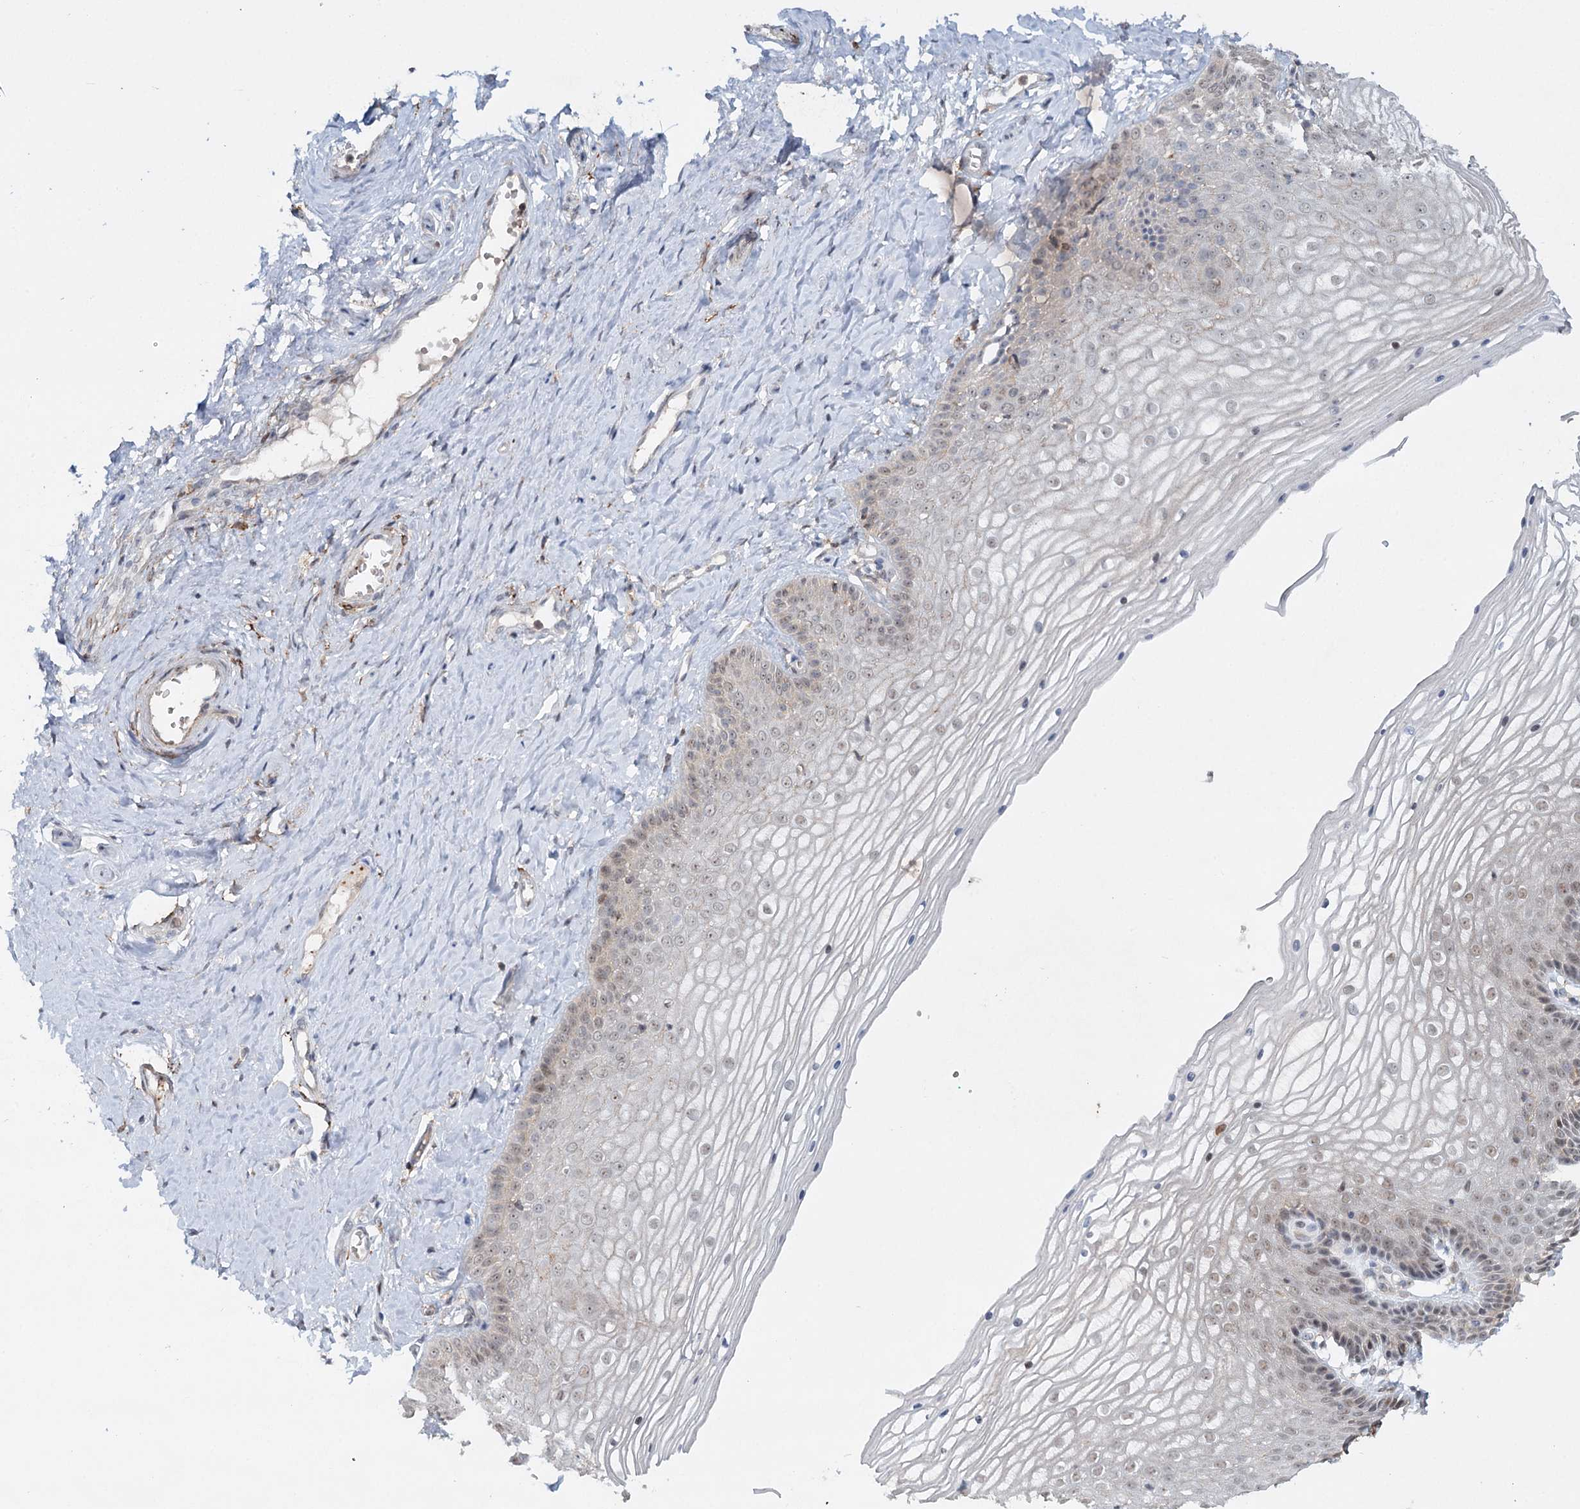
{"staining": {"intensity": "weak", "quantity": "25%-75%", "location": "nuclear"}, "tissue": "vagina", "cell_type": "Squamous epithelial cells", "image_type": "normal", "snomed": [{"axis": "morphology", "description": "Normal tissue, NOS"}, {"axis": "topography", "description": "Vagina"}, {"axis": "topography", "description": "Cervix"}], "caption": "Protein analysis of unremarkable vagina shows weak nuclear staining in approximately 25%-75% of squamous epithelial cells. Using DAB (3,3'-diaminobenzidine) (brown) and hematoxylin (blue) stains, captured at high magnification using brightfield microscopy.", "gene": "WDR44", "patient": {"sex": "female", "age": 40}}